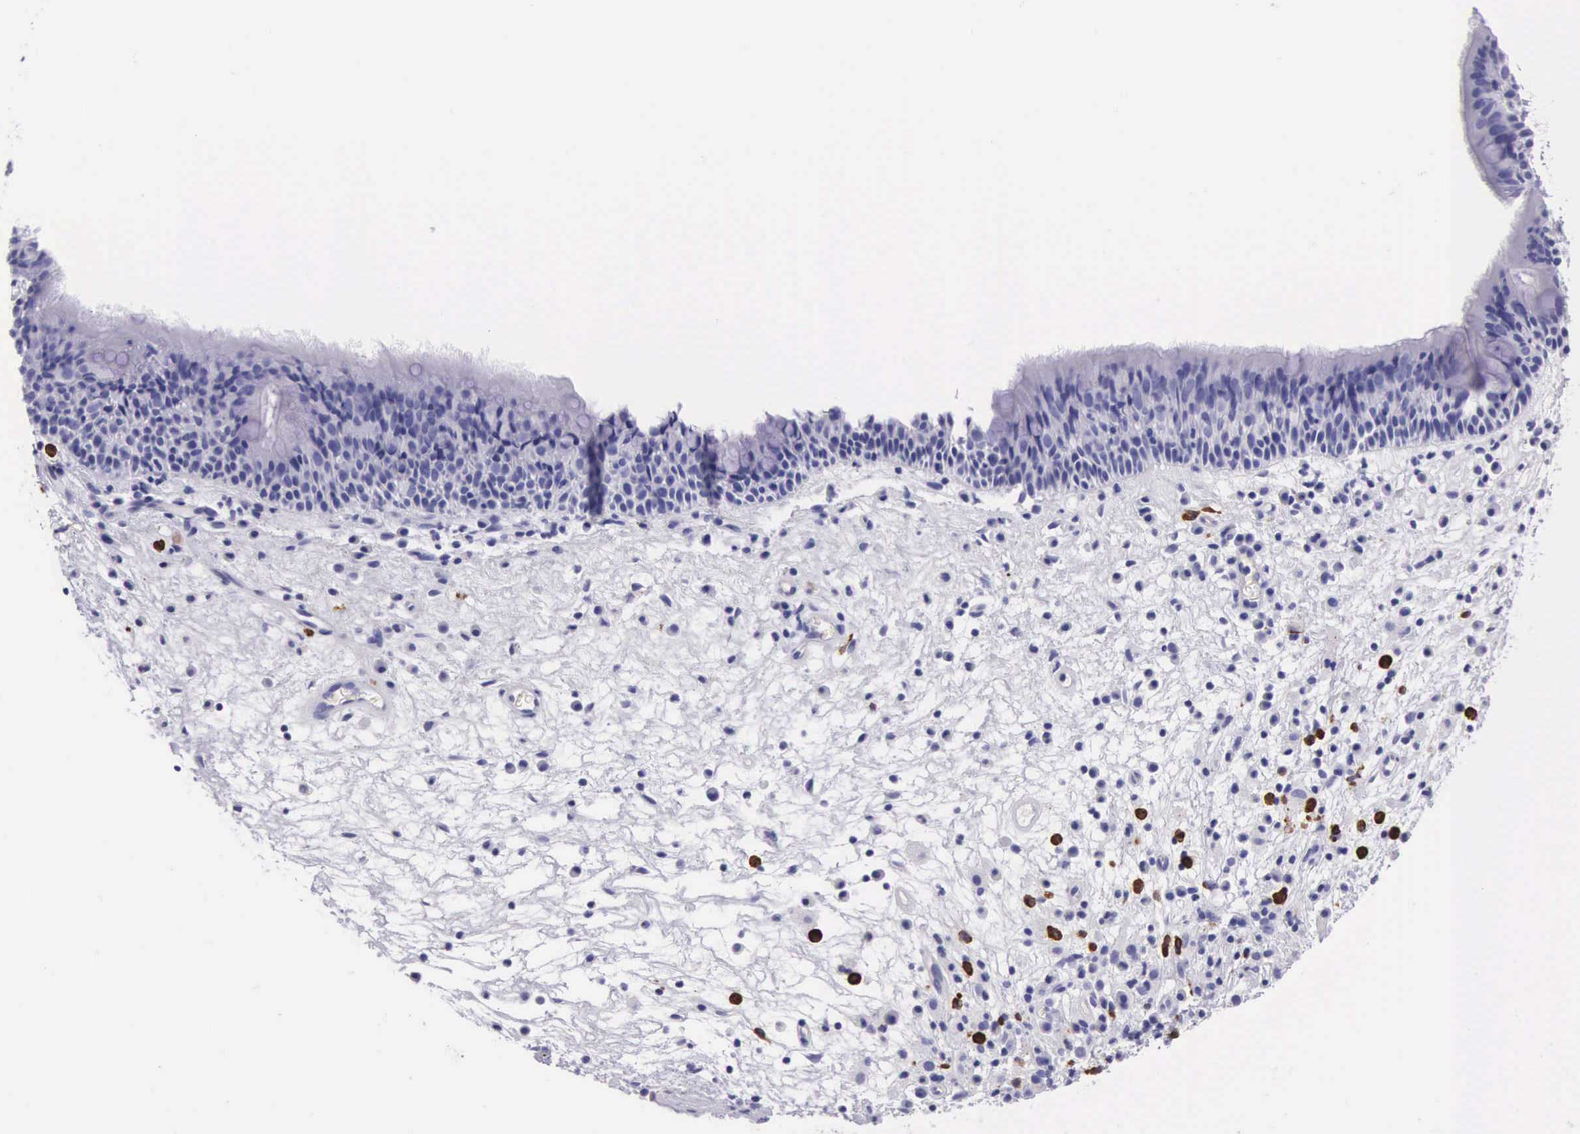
{"staining": {"intensity": "negative", "quantity": "none", "location": "none"}, "tissue": "nasopharynx", "cell_type": "Respiratory epithelial cells", "image_type": "normal", "snomed": [{"axis": "morphology", "description": "Normal tissue, NOS"}, {"axis": "topography", "description": "Nasopharynx"}], "caption": "This is a image of immunohistochemistry staining of unremarkable nasopharynx, which shows no expression in respiratory epithelial cells. (DAB (3,3'-diaminobenzidine) immunohistochemistry (IHC) visualized using brightfield microscopy, high magnification).", "gene": "FCN1", "patient": {"sex": "male", "age": 63}}